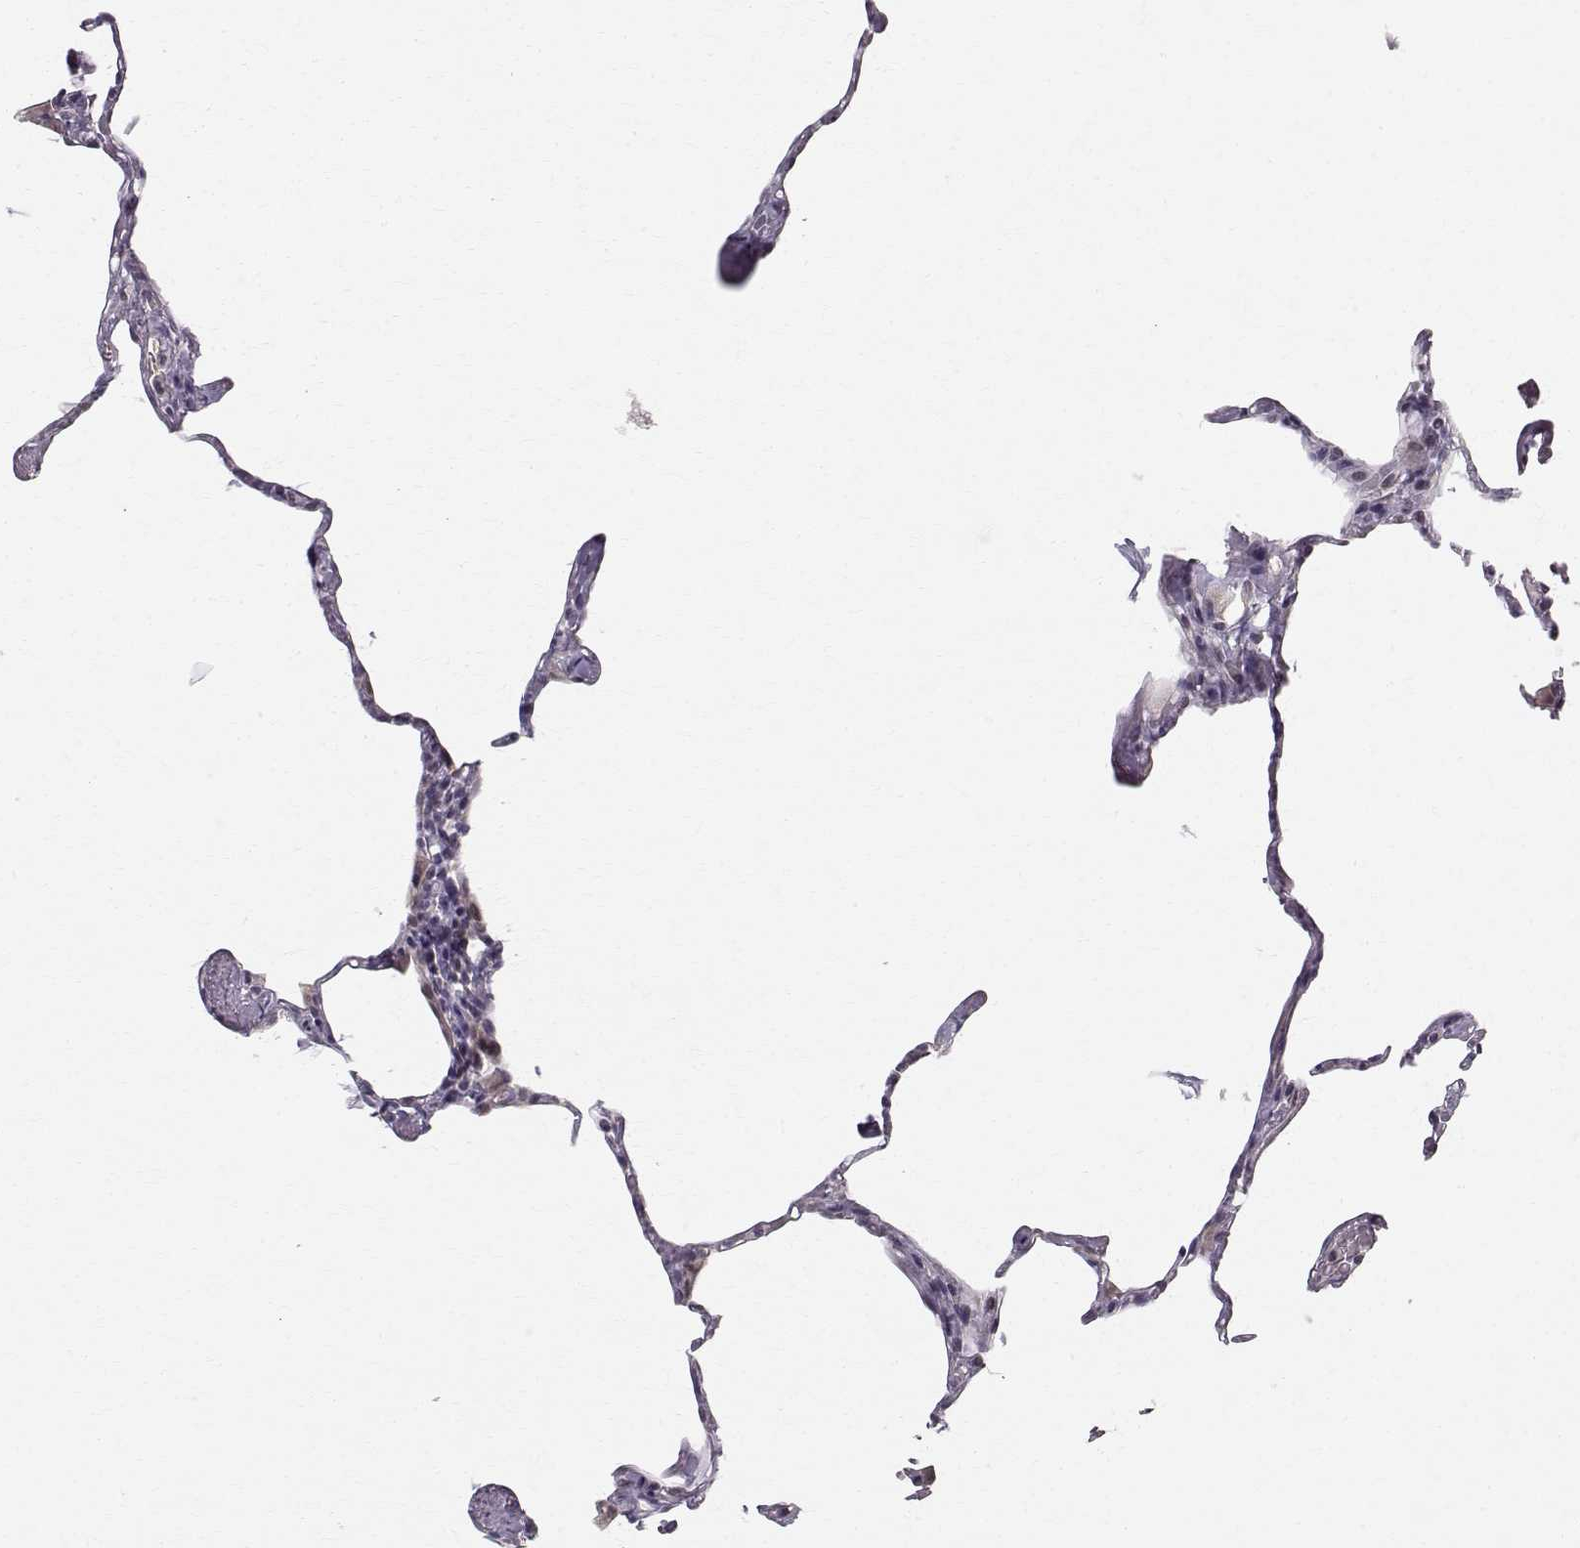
{"staining": {"intensity": "negative", "quantity": "none", "location": "none"}, "tissue": "lung", "cell_type": "Alveolar cells", "image_type": "normal", "snomed": [{"axis": "morphology", "description": "Normal tissue, NOS"}, {"axis": "topography", "description": "Lung"}], "caption": "Alveolar cells show no significant protein staining in benign lung.", "gene": "RPP38", "patient": {"sex": "male", "age": 65}}